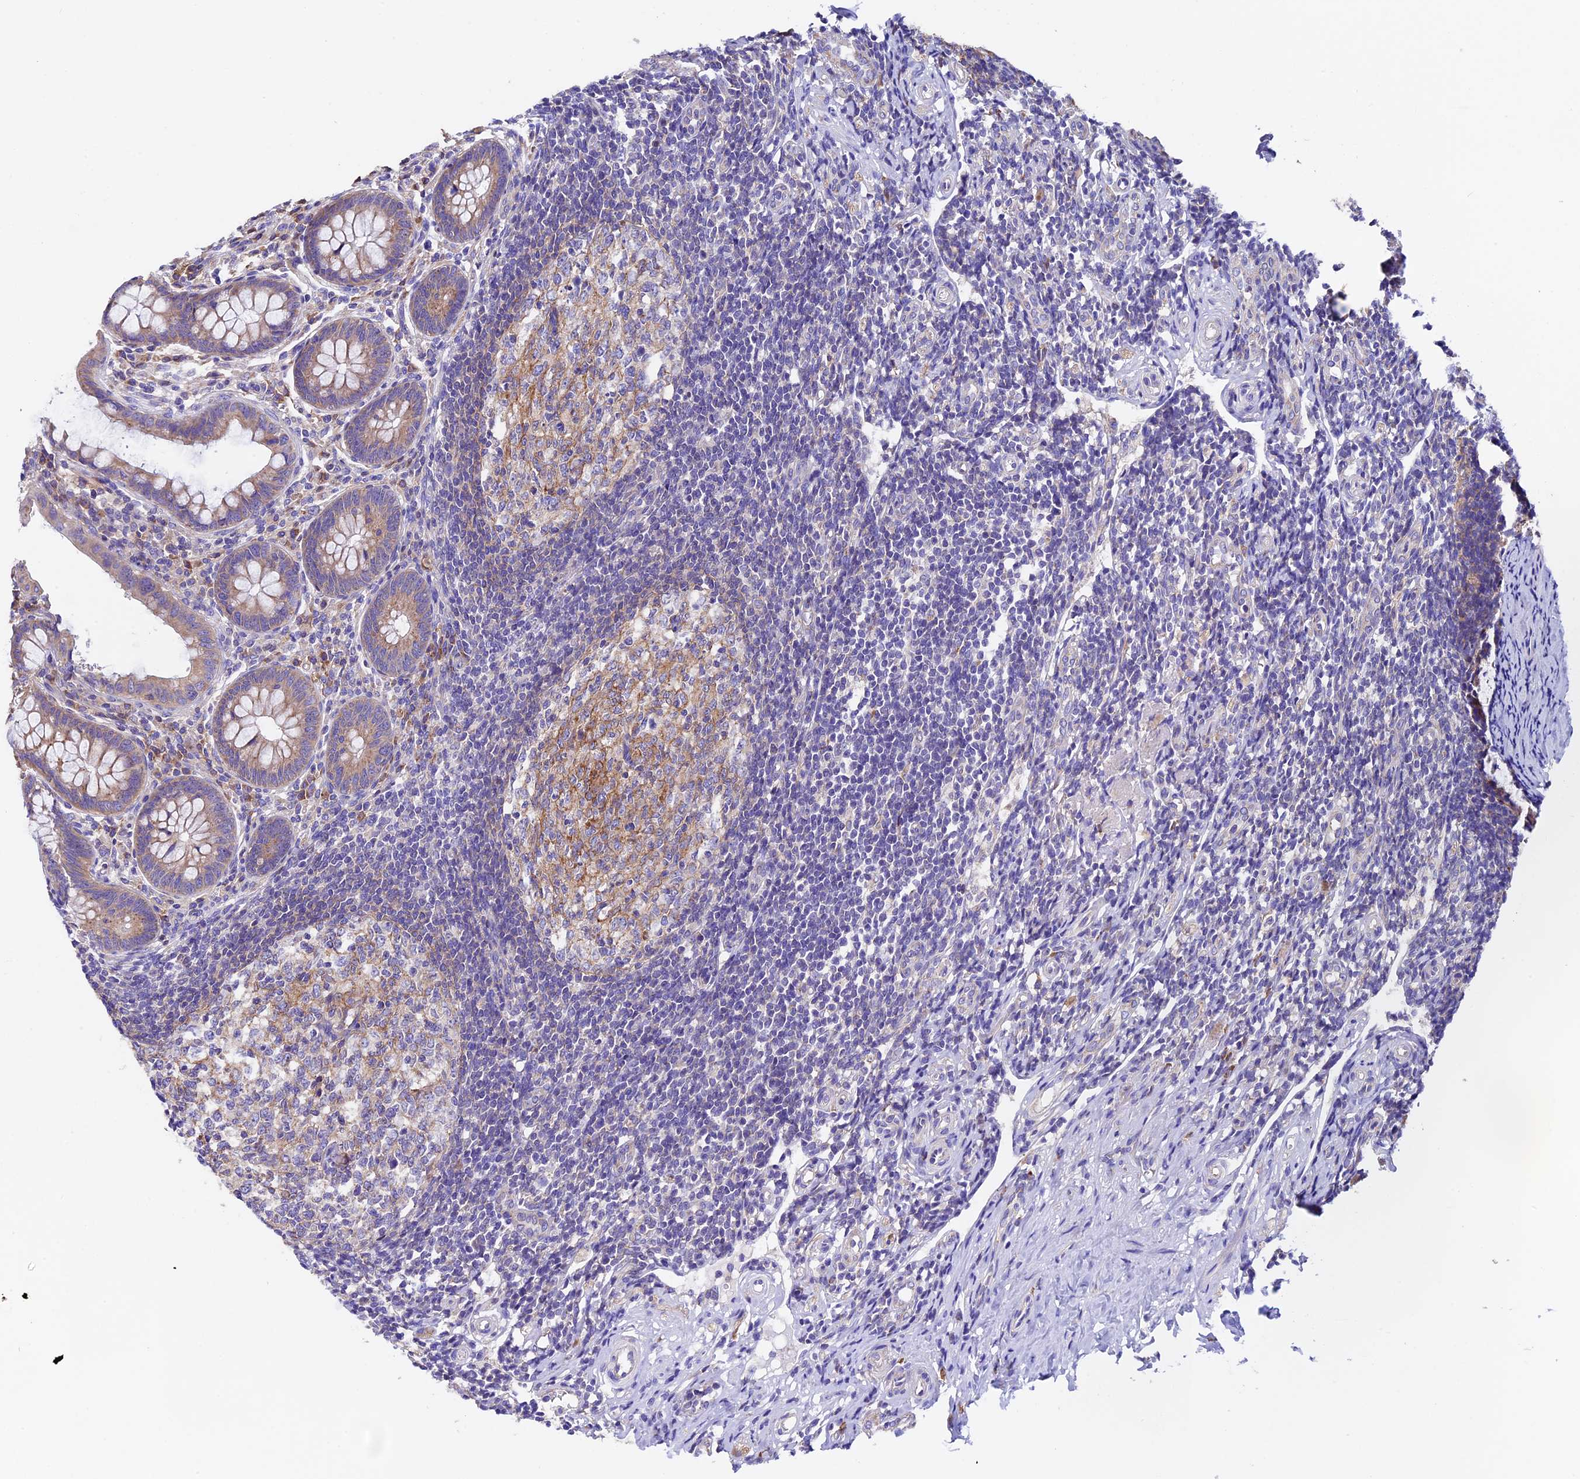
{"staining": {"intensity": "moderate", "quantity": ">75%", "location": "cytoplasmic/membranous"}, "tissue": "appendix", "cell_type": "Glandular cells", "image_type": "normal", "snomed": [{"axis": "morphology", "description": "Normal tissue, NOS"}, {"axis": "topography", "description": "Appendix"}], "caption": "Appendix stained with a brown dye demonstrates moderate cytoplasmic/membranous positive staining in about >75% of glandular cells.", "gene": "COMTD1", "patient": {"sex": "female", "age": 33}}